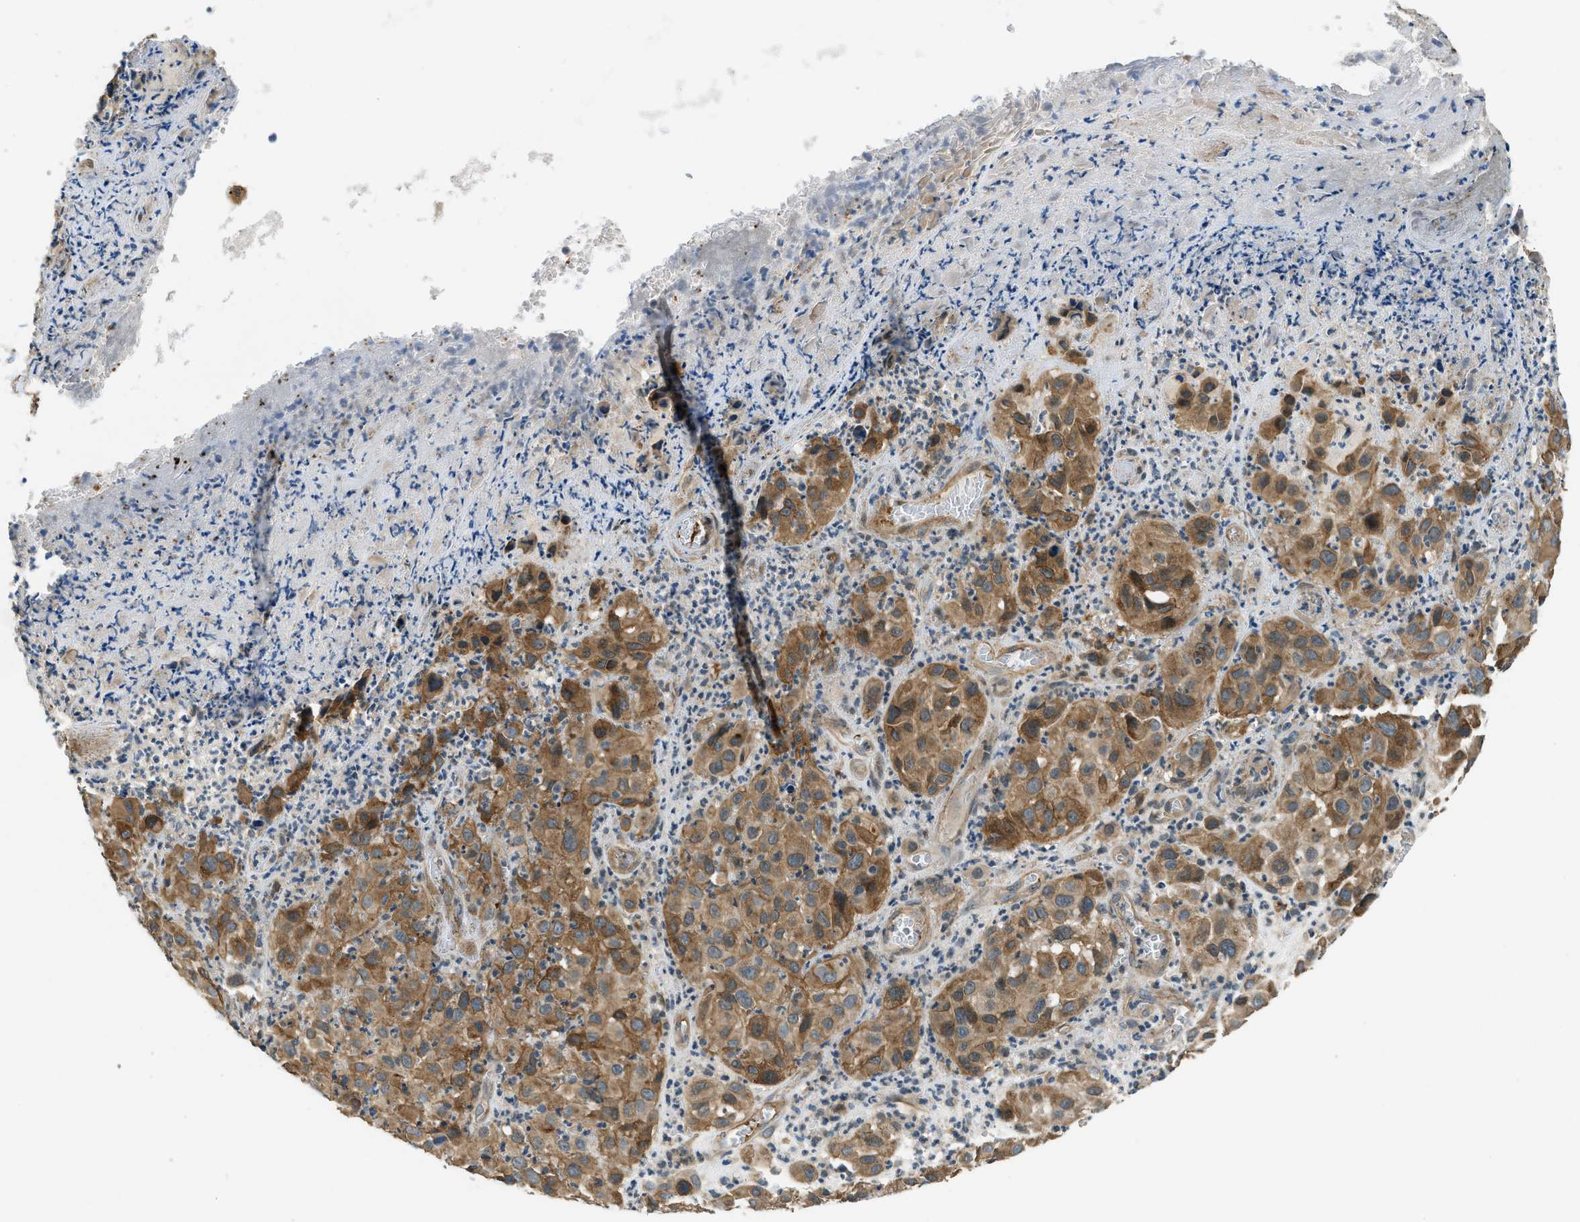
{"staining": {"intensity": "moderate", "quantity": ">75%", "location": "cytoplasmic/membranous"}, "tissue": "melanoma", "cell_type": "Tumor cells", "image_type": "cancer", "snomed": [{"axis": "morphology", "description": "Malignant melanoma, NOS"}, {"axis": "topography", "description": "Skin"}], "caption": "The immunohistochemical stain highlights moderate cytoplasmic/membranous expression in tumor cells of melanoma tissue. (DAB (3,3'-diaminobenzidine) IHC, brown staining for protein, blue staining for nuclei).", "gene": "CGN", "patient": {"sex": "female", "age": 21}}